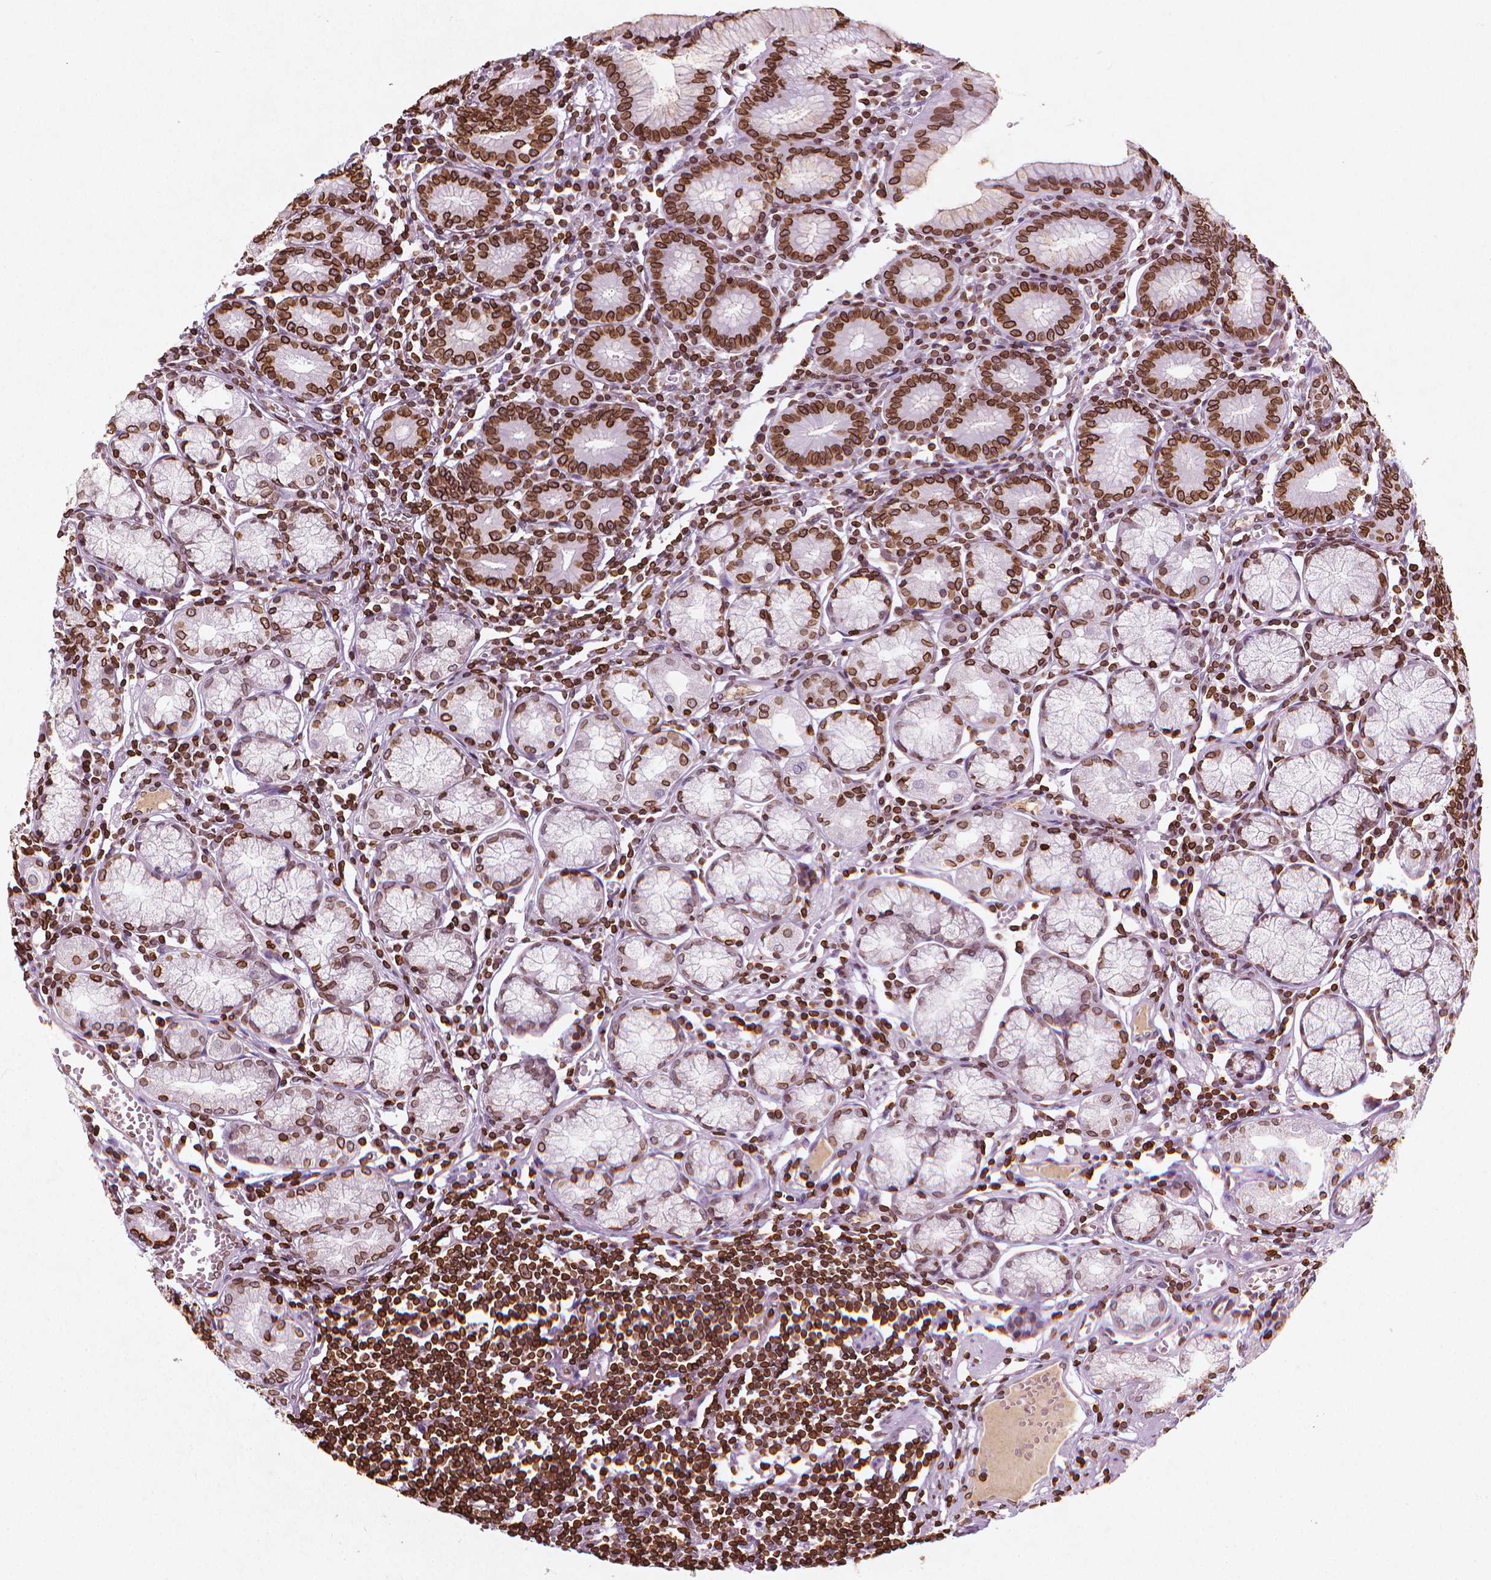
{"staining": {"intensity": "strong", "quantity": "25%-75%", "location": "cytoplasmic/membranous,nuclear"}, "tissue": "stomach", "cell_type": "Glandular cells", "image_type": "normal", "snomed": [{"axis": "morphology", "description": "Normal tissue, NOS"}, {"axis": "topography", "description": "Stomach"}], "caption": "Protein staining of unremarkable stomach exhibits strong cytoplasmic/membranous,nuclear positivity in about 25%-75% of glandular cells. Immunohistochemistry stains the protein of interest in brown and the nuclei are stained blue.", "gene": "LMNB1", "patient": {"sex": "male", "age": 55}}